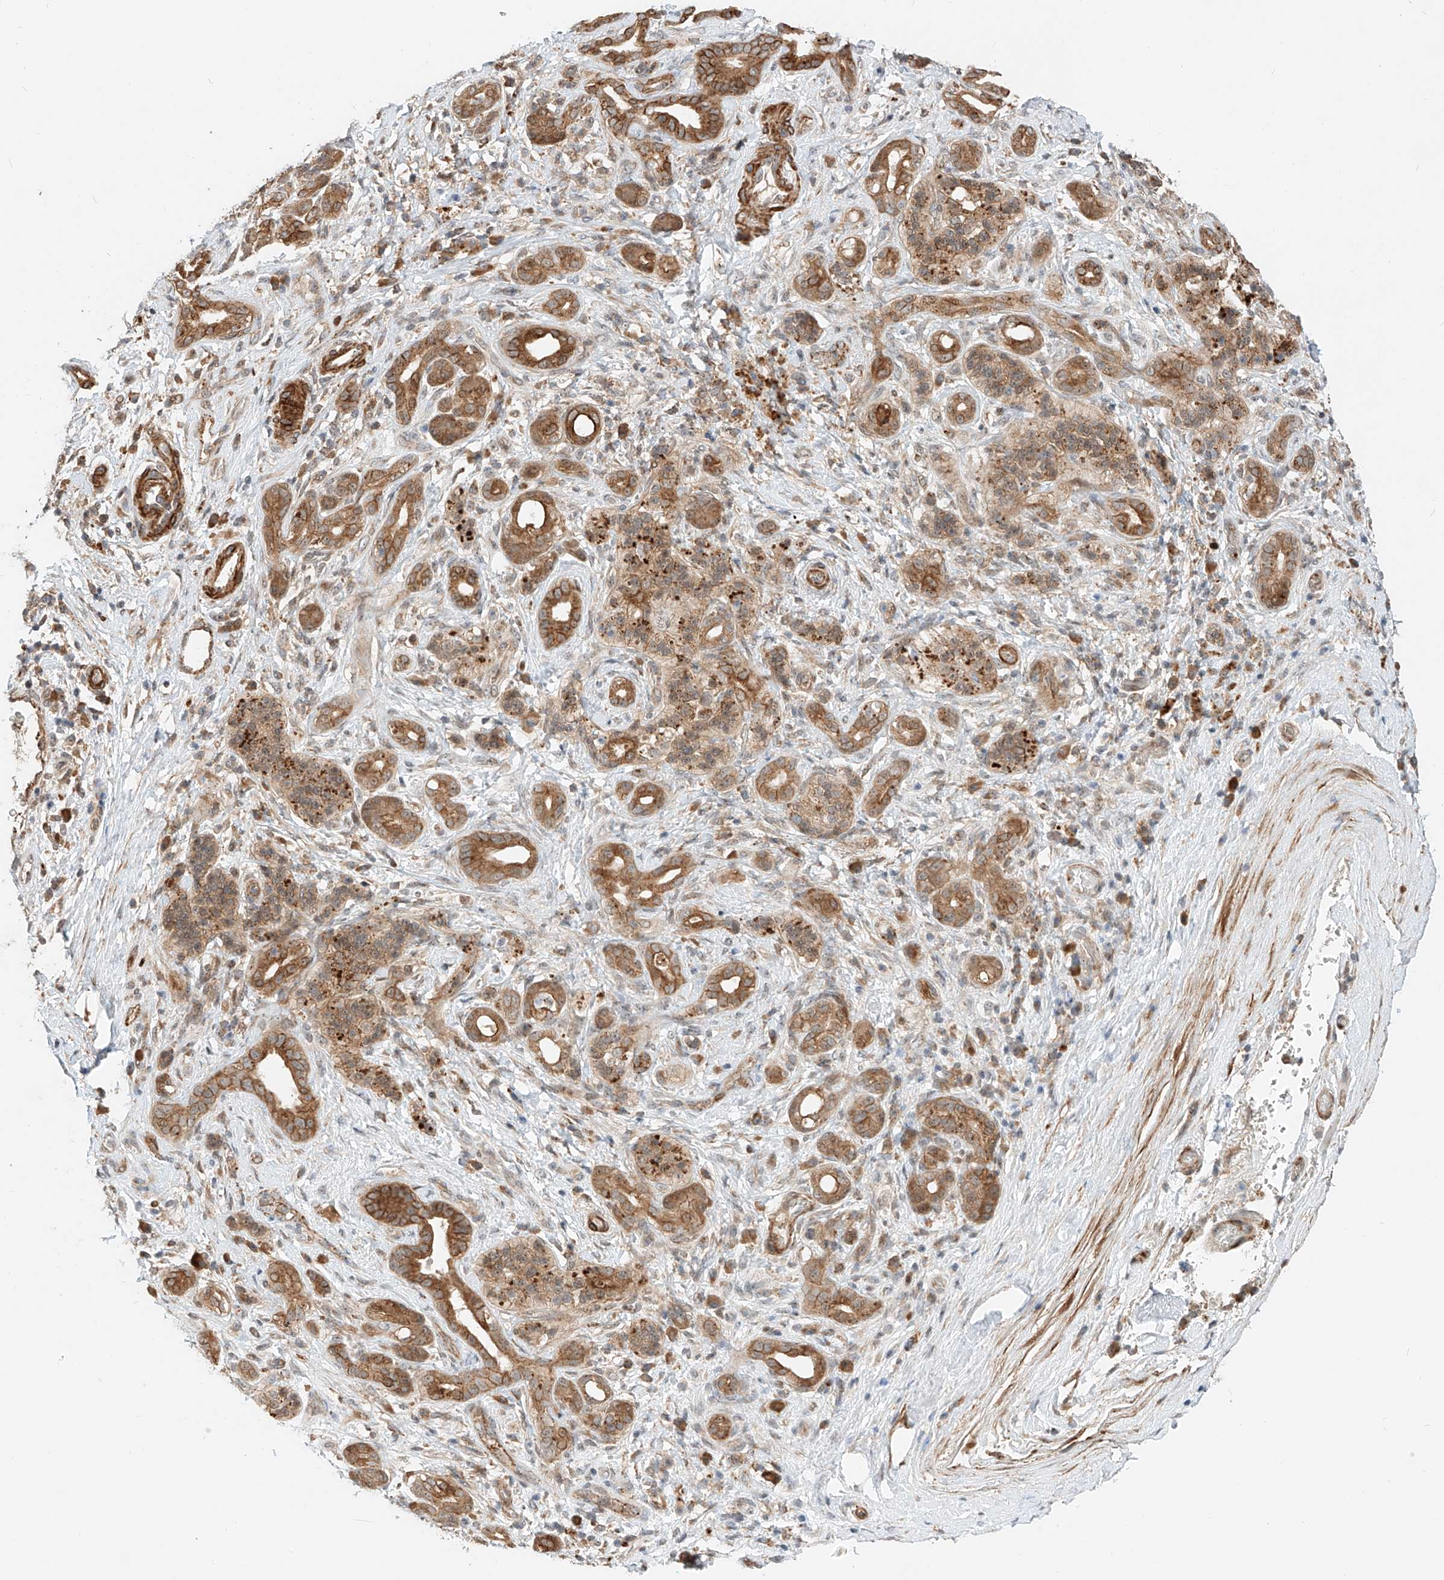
{"staining": {"intensity": "strong", "quantity": ">75%", "location": "cytoplasmic/membranous"}, "tissue": "pancreatic cancer", "cell_type": "Tumor cells", "image_type": "cancer", "snomed": [{"axis": "morphology", "description": "Adenocarcinoma, NOS"}, {"axis": "topography", "description": "Pancreas"}], "caption": "A histopathology image of pancreatic adenocarcinoma stained for a protein displays strong cytoplasmic/membranous brown staining in tumor cells.", "gene": "CPAMD8", "patient": {"sex": "male", "age": 78}}